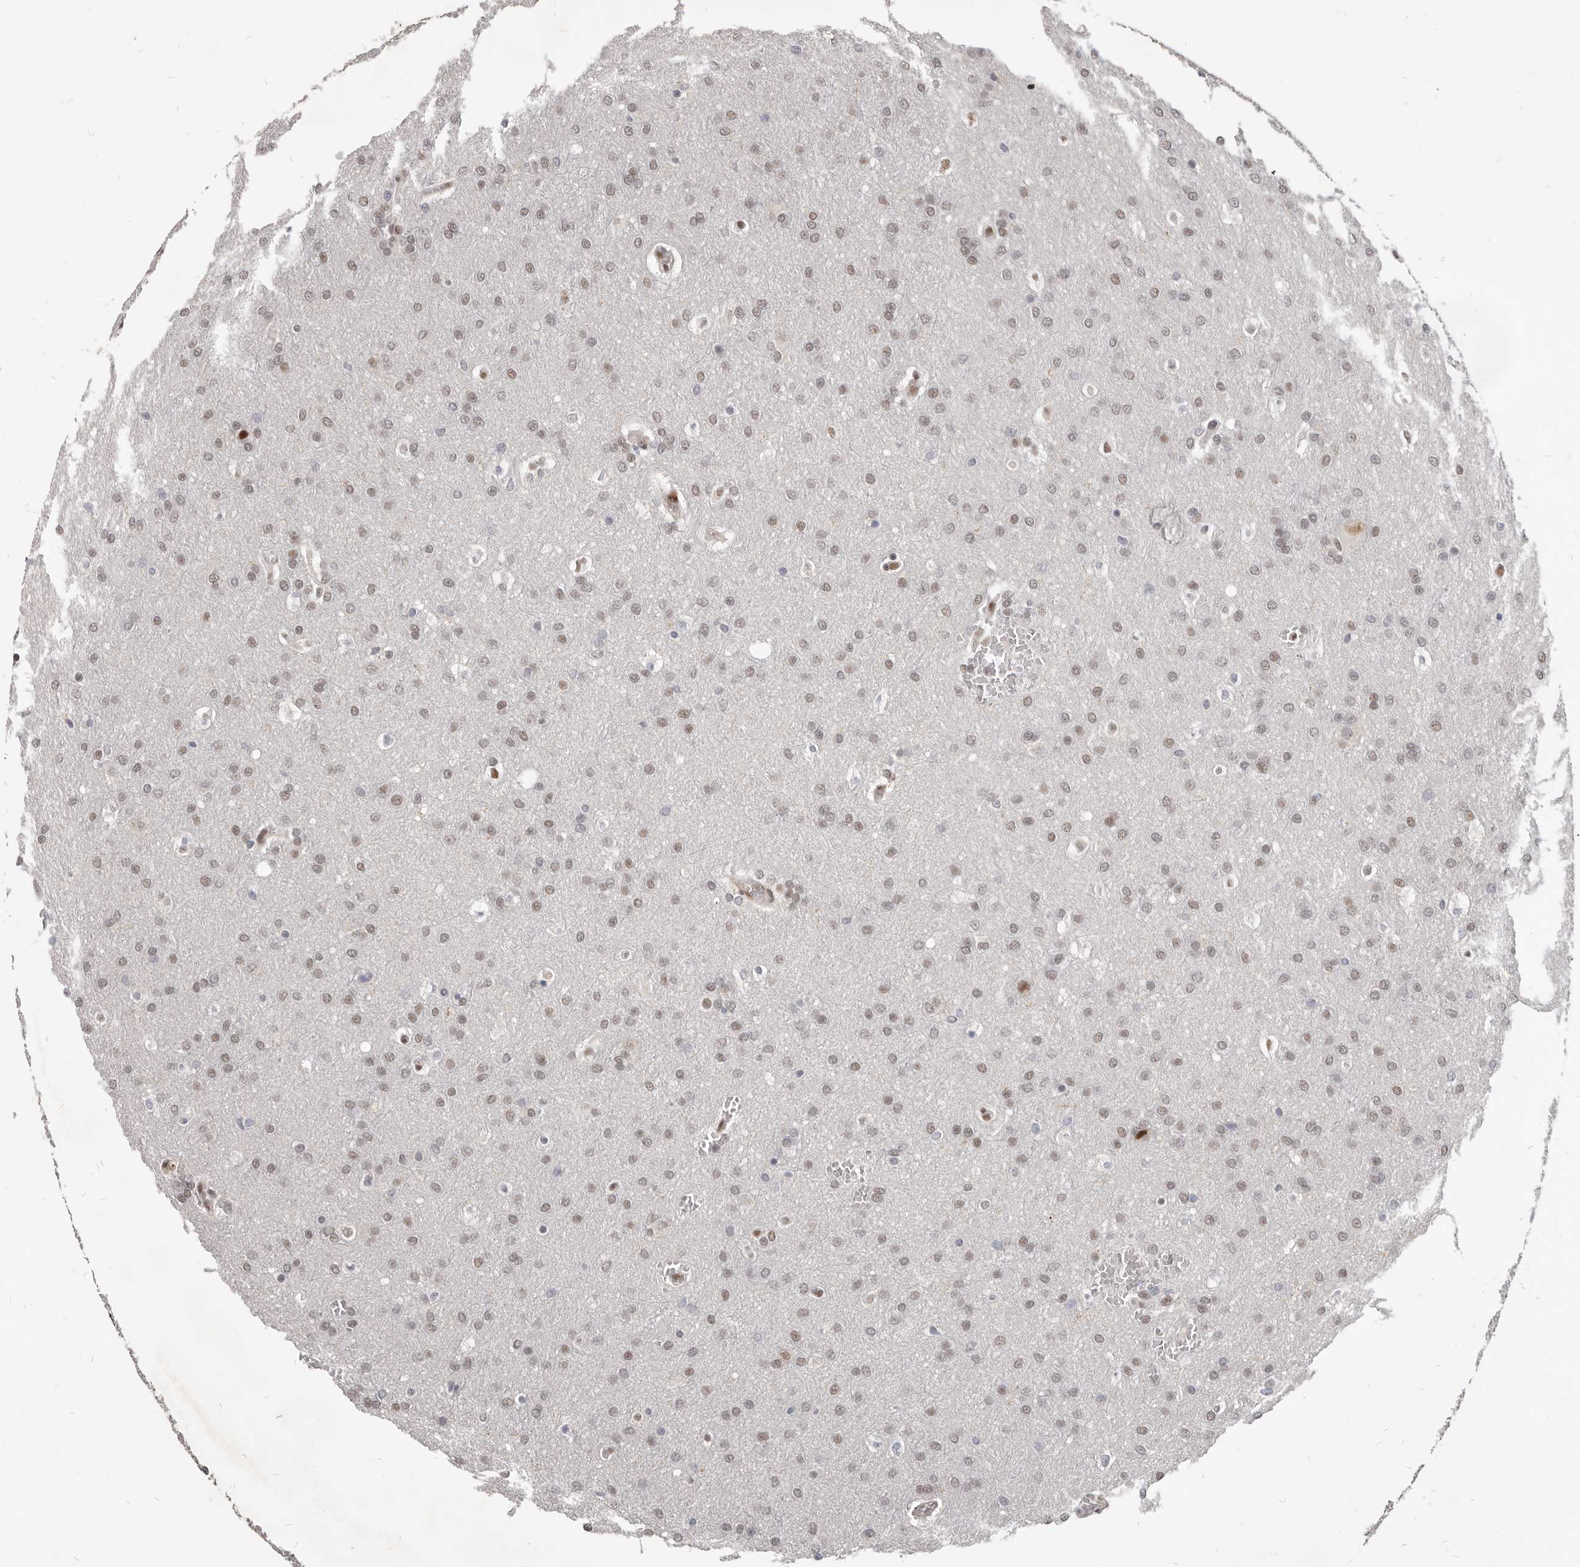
{"staining": {"intensity": "weak", "quantity": ">75%", "location": "nuclear"}, "tissue": "glioma", "cell_type": "Tumor cells", "image_type": "cancer", "snomed": [{"axis": "morphology", "description": "Glioma, malignant, Low grade"}, {"axis": "topography", "description": "Brain"}], "caption": "Glioma stained with IHC reveals weak nuclear staining in approximately >75% of tumor cells.", "gene": "ATF5", "patient": {"sex": "female", "age": 37}}